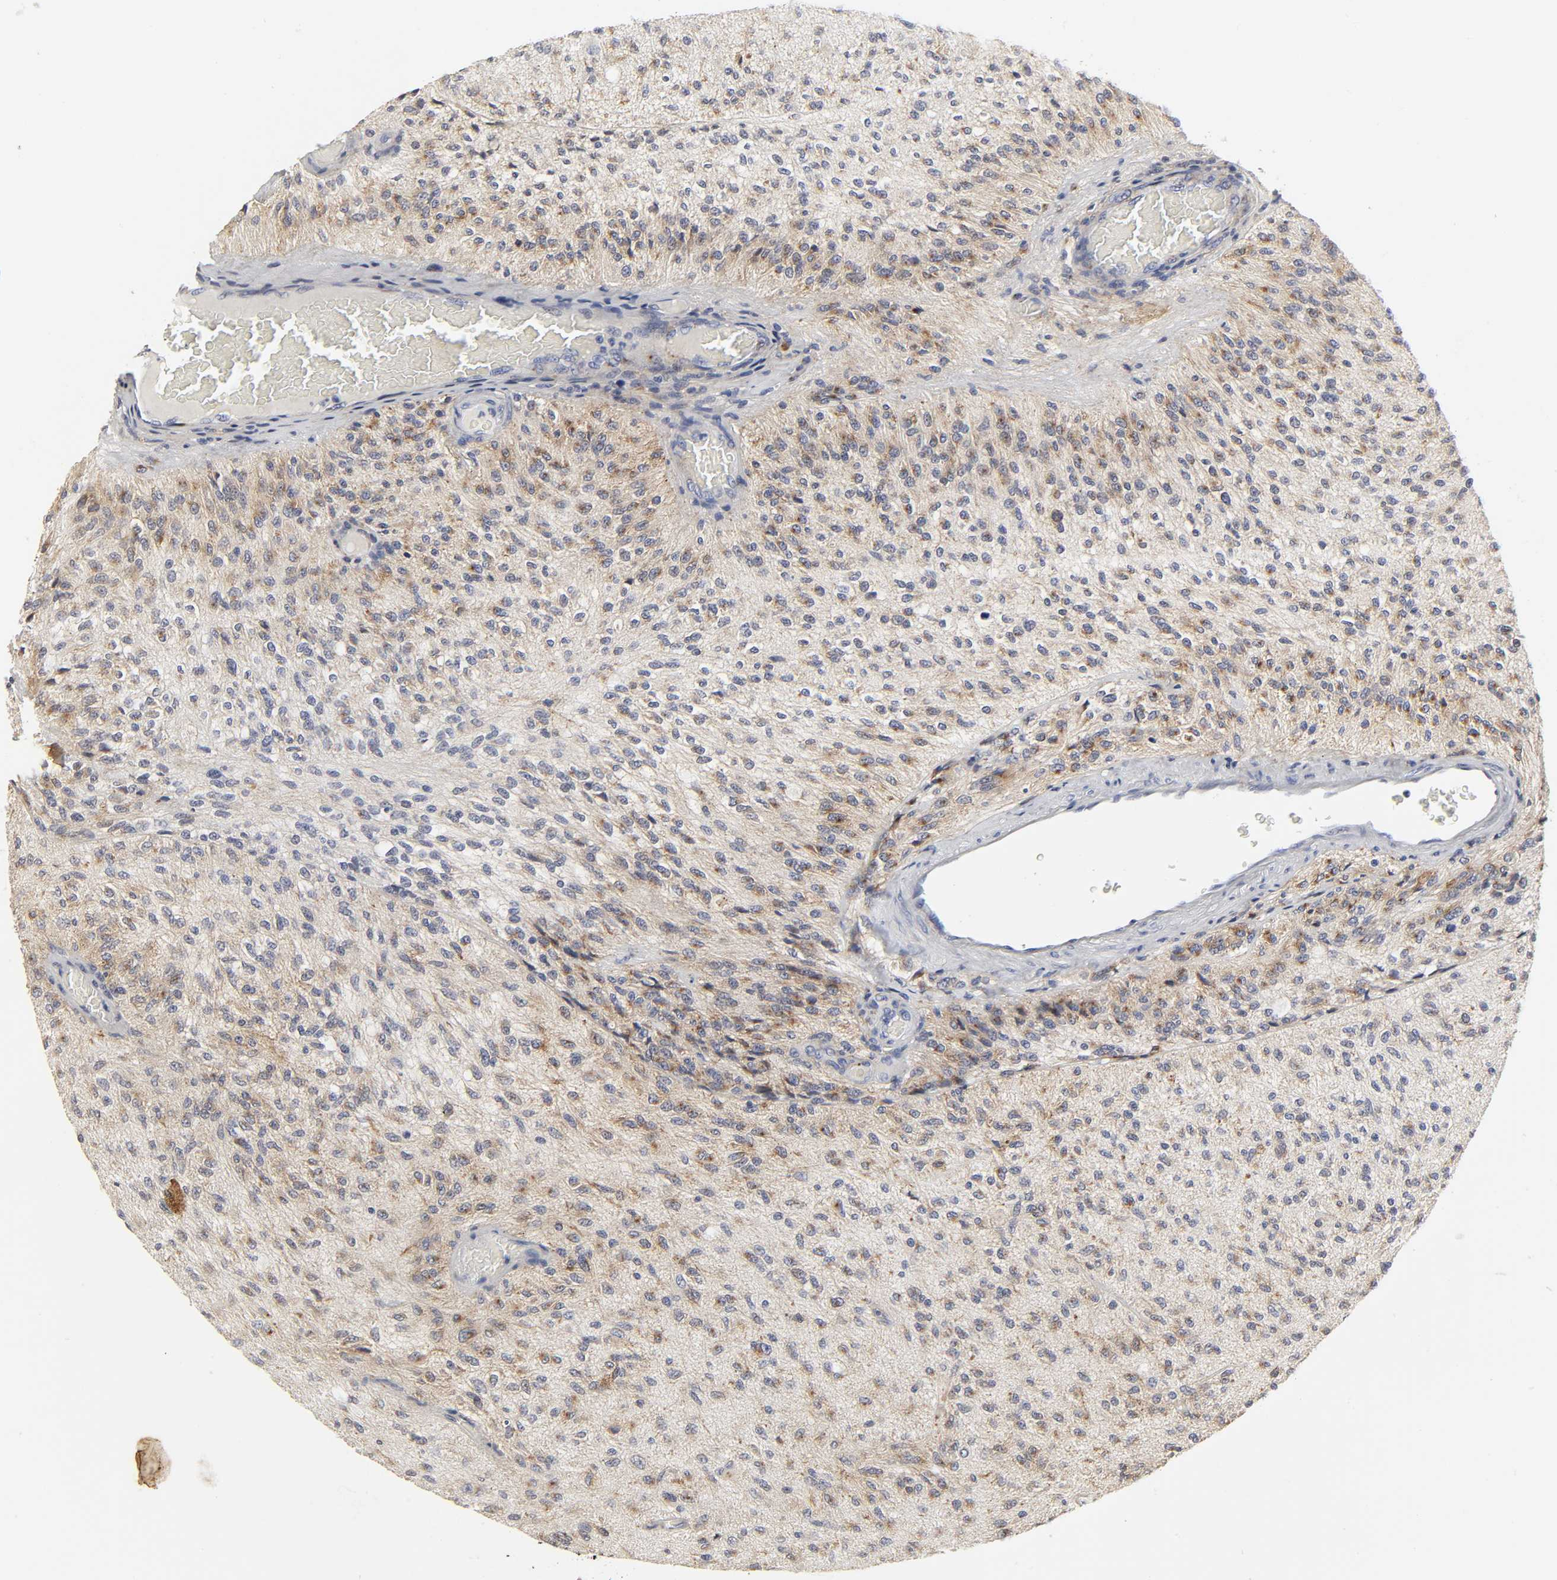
{"staining": {"intensity": "moderate", "quantity": "25%-75%", "location": "cytoplasmic/membranous"}, "tissue": "glioma", "cell_type": "Tumor cells", "image_type": "cancer", "snomed": [{"axis": "morphology", "description": "Normal tissue, NOS"}, {"axis": "morphology", "description": "Glioma, malignant, High grade"}, {"axis": "topography", "description": "Cerebral cortex"}], "caption": "Protein staining exhibits moderate cytoplasmic/membranous expression in approximately 25%-75% of tumor cells in malignant glioma (high-grade).", "gene": "LRP1", "patient": {"sex": "male", "age": 77}}